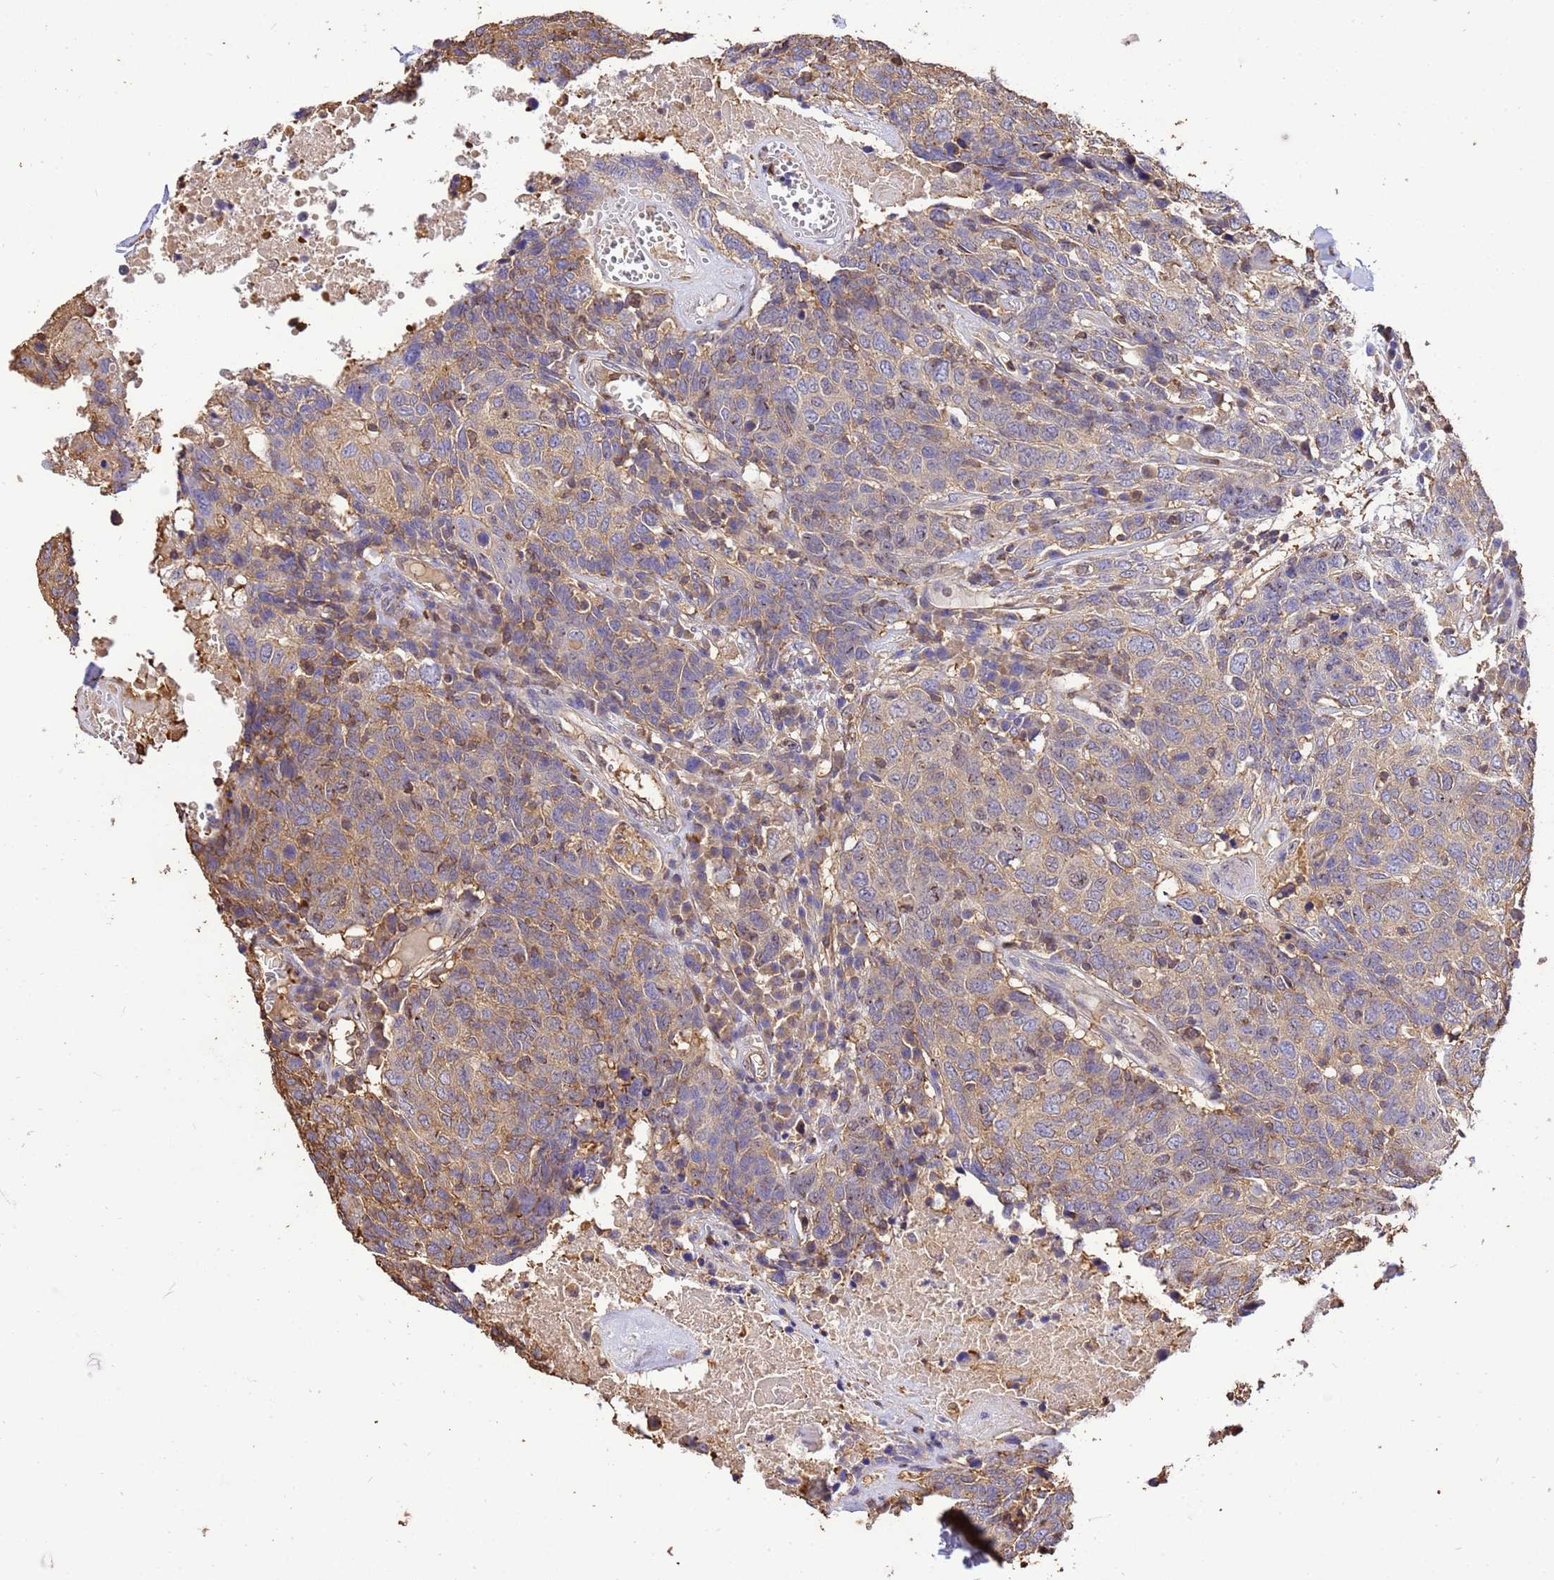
{"staining": {"intensity": "moderate", "quantity": ">75%", "location": "cytoplasmic/membranous"}, "tissue": "head and neck cancer", "cell_type": "Tumor cells", "image_type": "cancer", "snomed": [{"axis": "morphology", "description": "Squamous cell carcinoma, NOS"}, {"axis": "topography", "description": "Head-Neck"}], "caption": "A medium amount of moderate cytoplasmic/membranous expression is present in about >75% of tumor cells in squamous cell carcinoma (head and neck) tissue. The protein is stained brown, and the nuclei are stained in blue (DAB IHC with brightfield microscopy, high magnification).", "gene": "WDR64", "patient": {"sex": "male", "age": 66}}